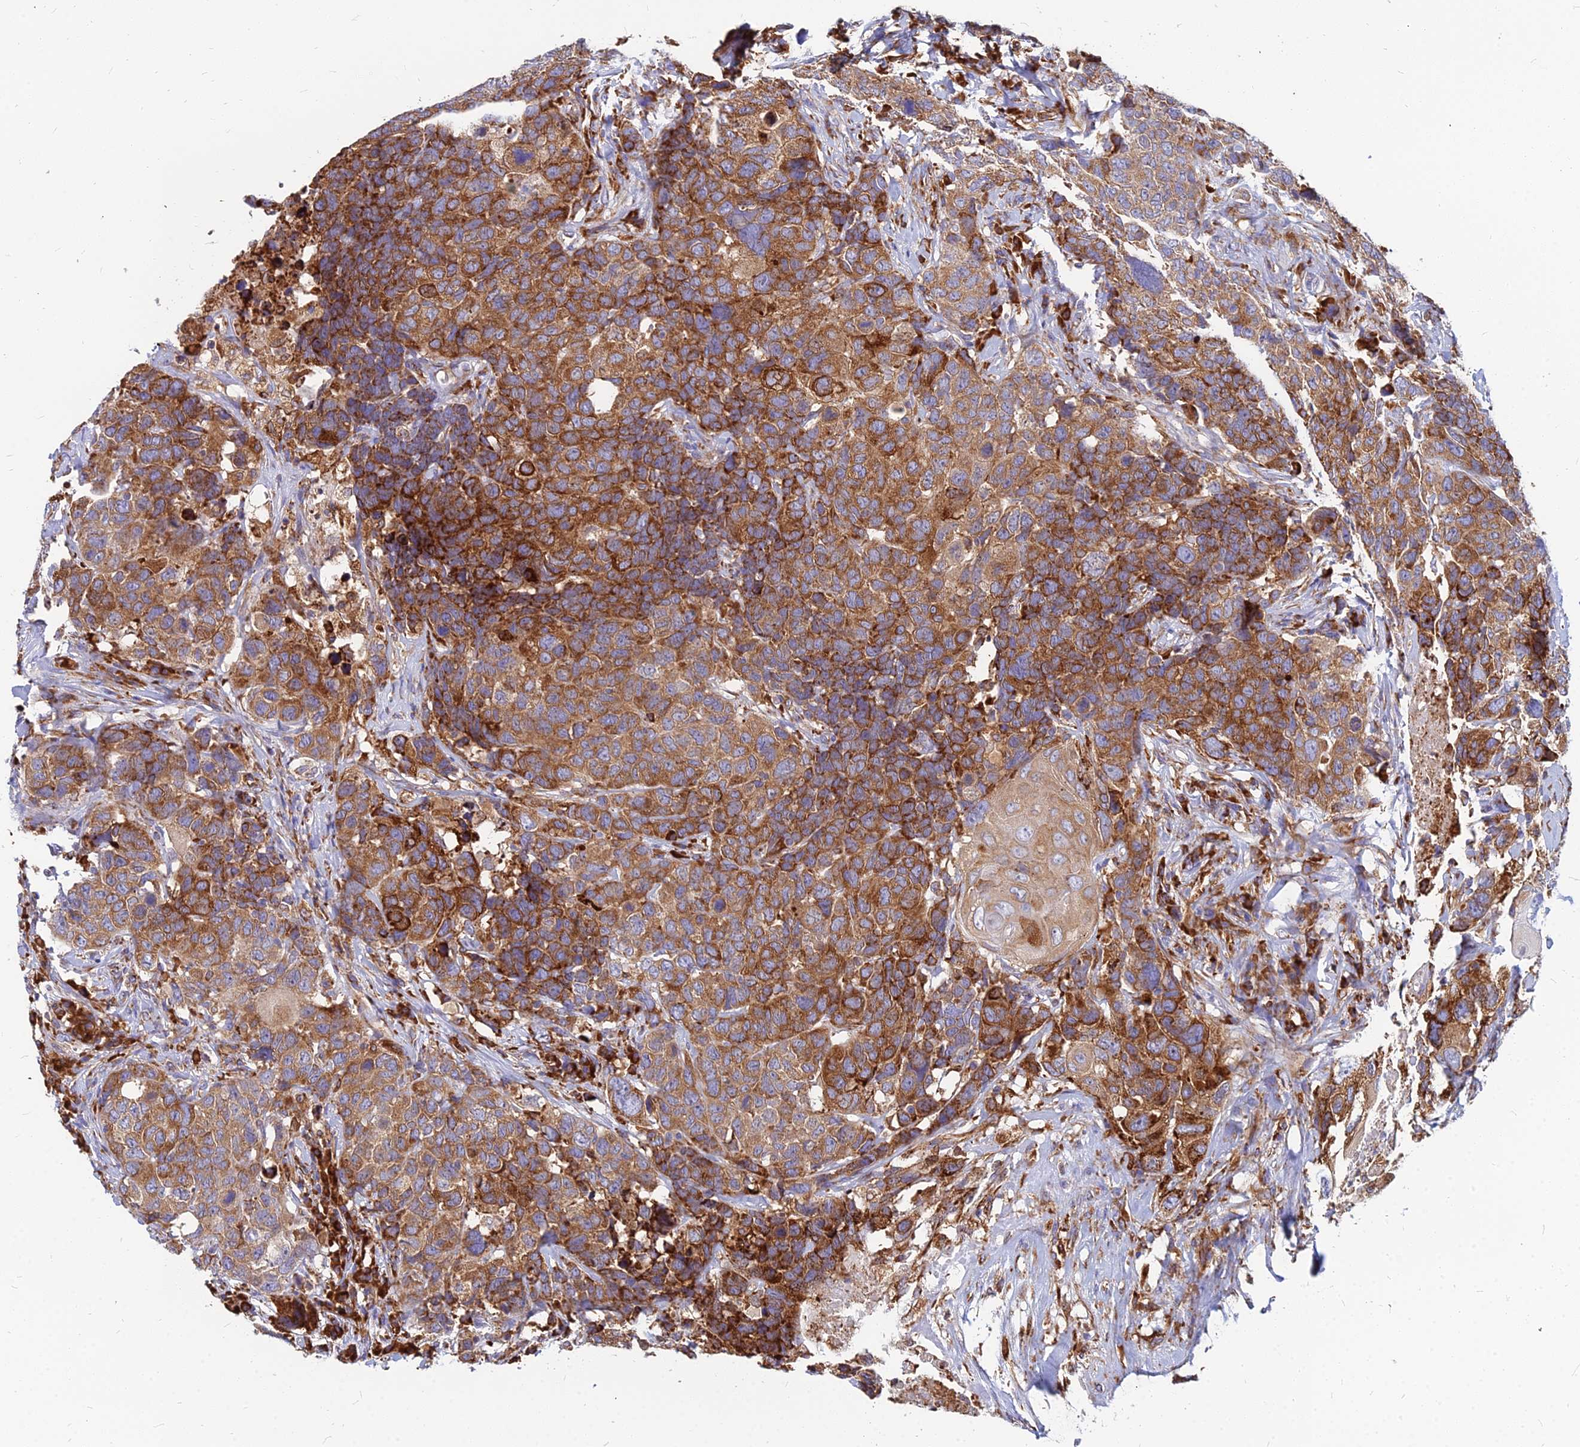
{"staining": {"intensity": "strong", "quantity": ">75%", "location": "cytoplasmic/membranous"}, "tissue": "head and neck cancer", "cell_type": "Tumor cells", "image_type": "cancer", "snomed": [{"axis": "morphology", "description": "Squamous cell carcinoma, NOS"}, {"axis": "topography", "description": "Head-Neck"}], "caption": "Protein staining of head and neck cancer tissue displays strong cytoplasmic/membranous expression in about >75% of tumor cells. (brown staining indicates protein expression, while blue staining denotes nuclei).", "gene": "CCT6B", "patient": {"sex": "male", "age": 66}}